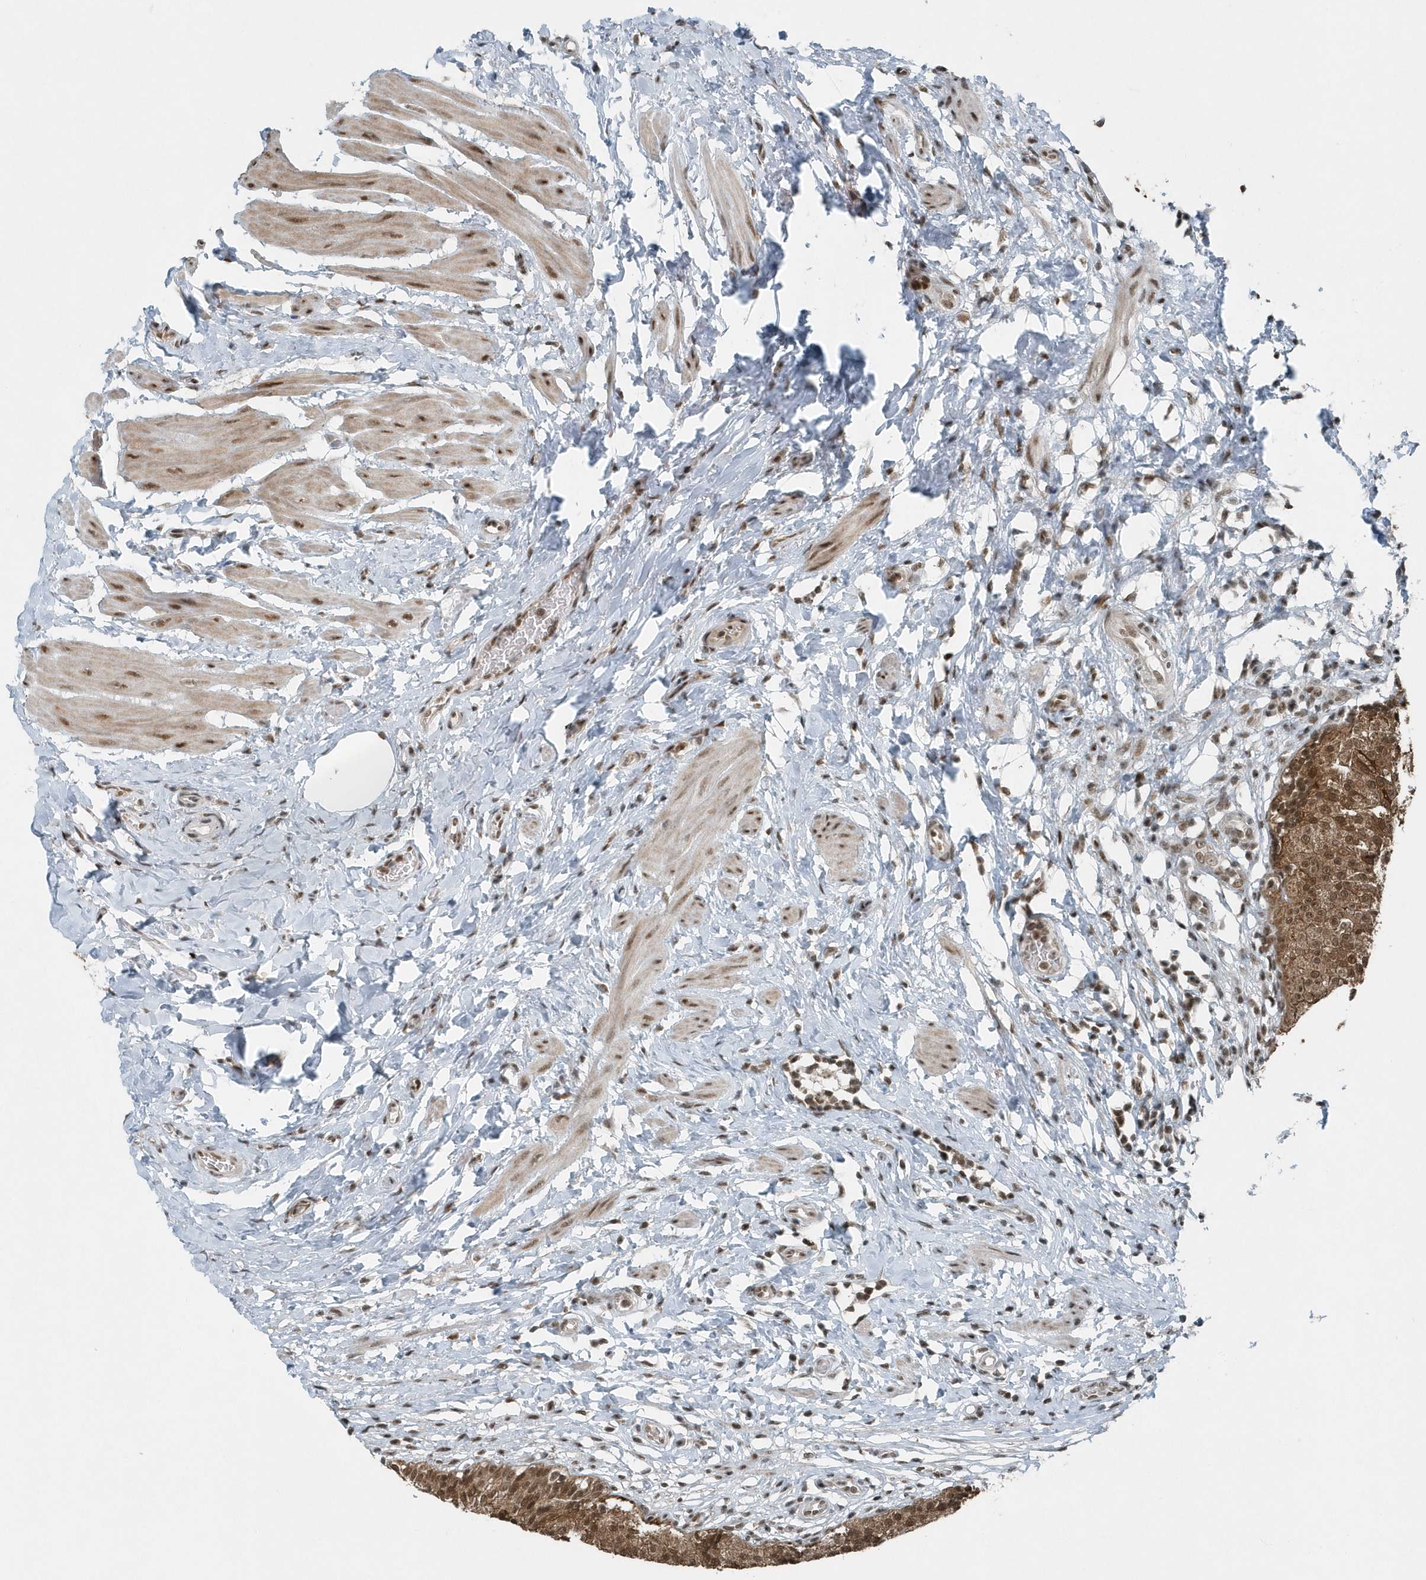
{"staining": {"intensity": "moderate", "quantity": ">75%", "location": "cytoplasmic/membranous,nuclear"}, "tissue": "urothelial cancer", "cell_type": "Tumor cells", "image_type": "cancer", "snomed": [{"axis": "morphology", "description": "Normal tissue, NOS"}, {"axis": "morphology", "description": "Urothelial carcinoma, Low grade"}, {"axis": "topography", "description": "Smooth muscle"}, {"axis": "topography", "description": "Urinary bladder"}], "caption": "This is an image of immunohistochemistry staining of urothelial carcinoma (low-grade), which shows moderate positivity in the cytoplasmic/membranous and nuclear of tumor cells.", "gene": "YTHDC1", "patient": {"sex": "male", "age": 60}}